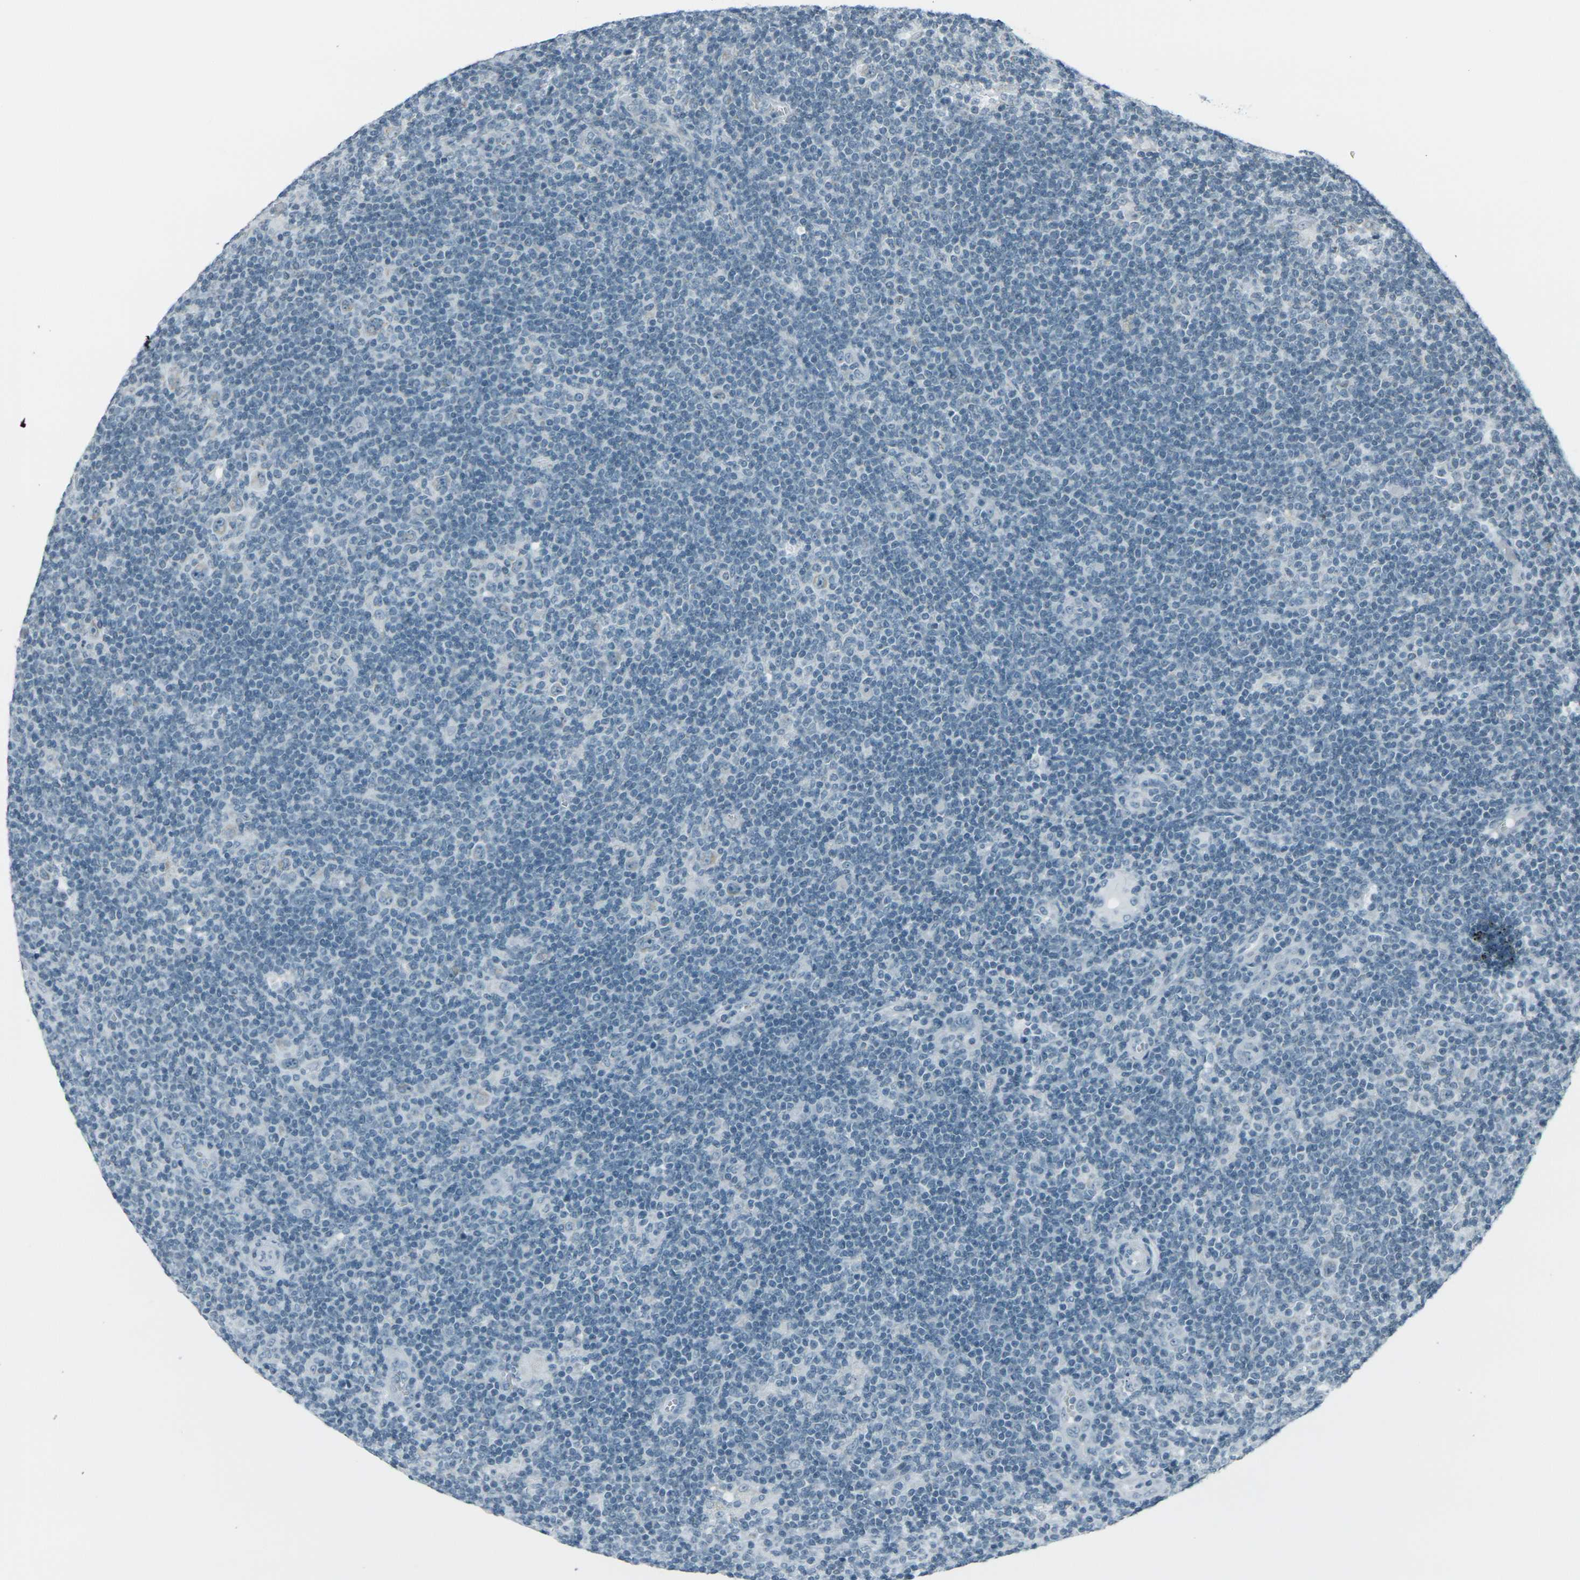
{"staining": {"intensity": "negative", "quantity": "none", "location": "none"}, "tissue": "lymphoma", "cell_type": "Tumor cells", "image_type": "cancer", "snomed": [{"axis": "morphology", "description": "Hodgkin's disease, NOS"}, {"axis": "topography", "description": "Lymph node"}], "caption": "Hodgkin's disease was stained to show a protein in brown. There is no significant staining in tumor cells. (Immunohistochemistry (ihc), brightfield microscopy, high magnification).", "gene": "H2BC1", "patient": {"sex": "female", "age": 57}}